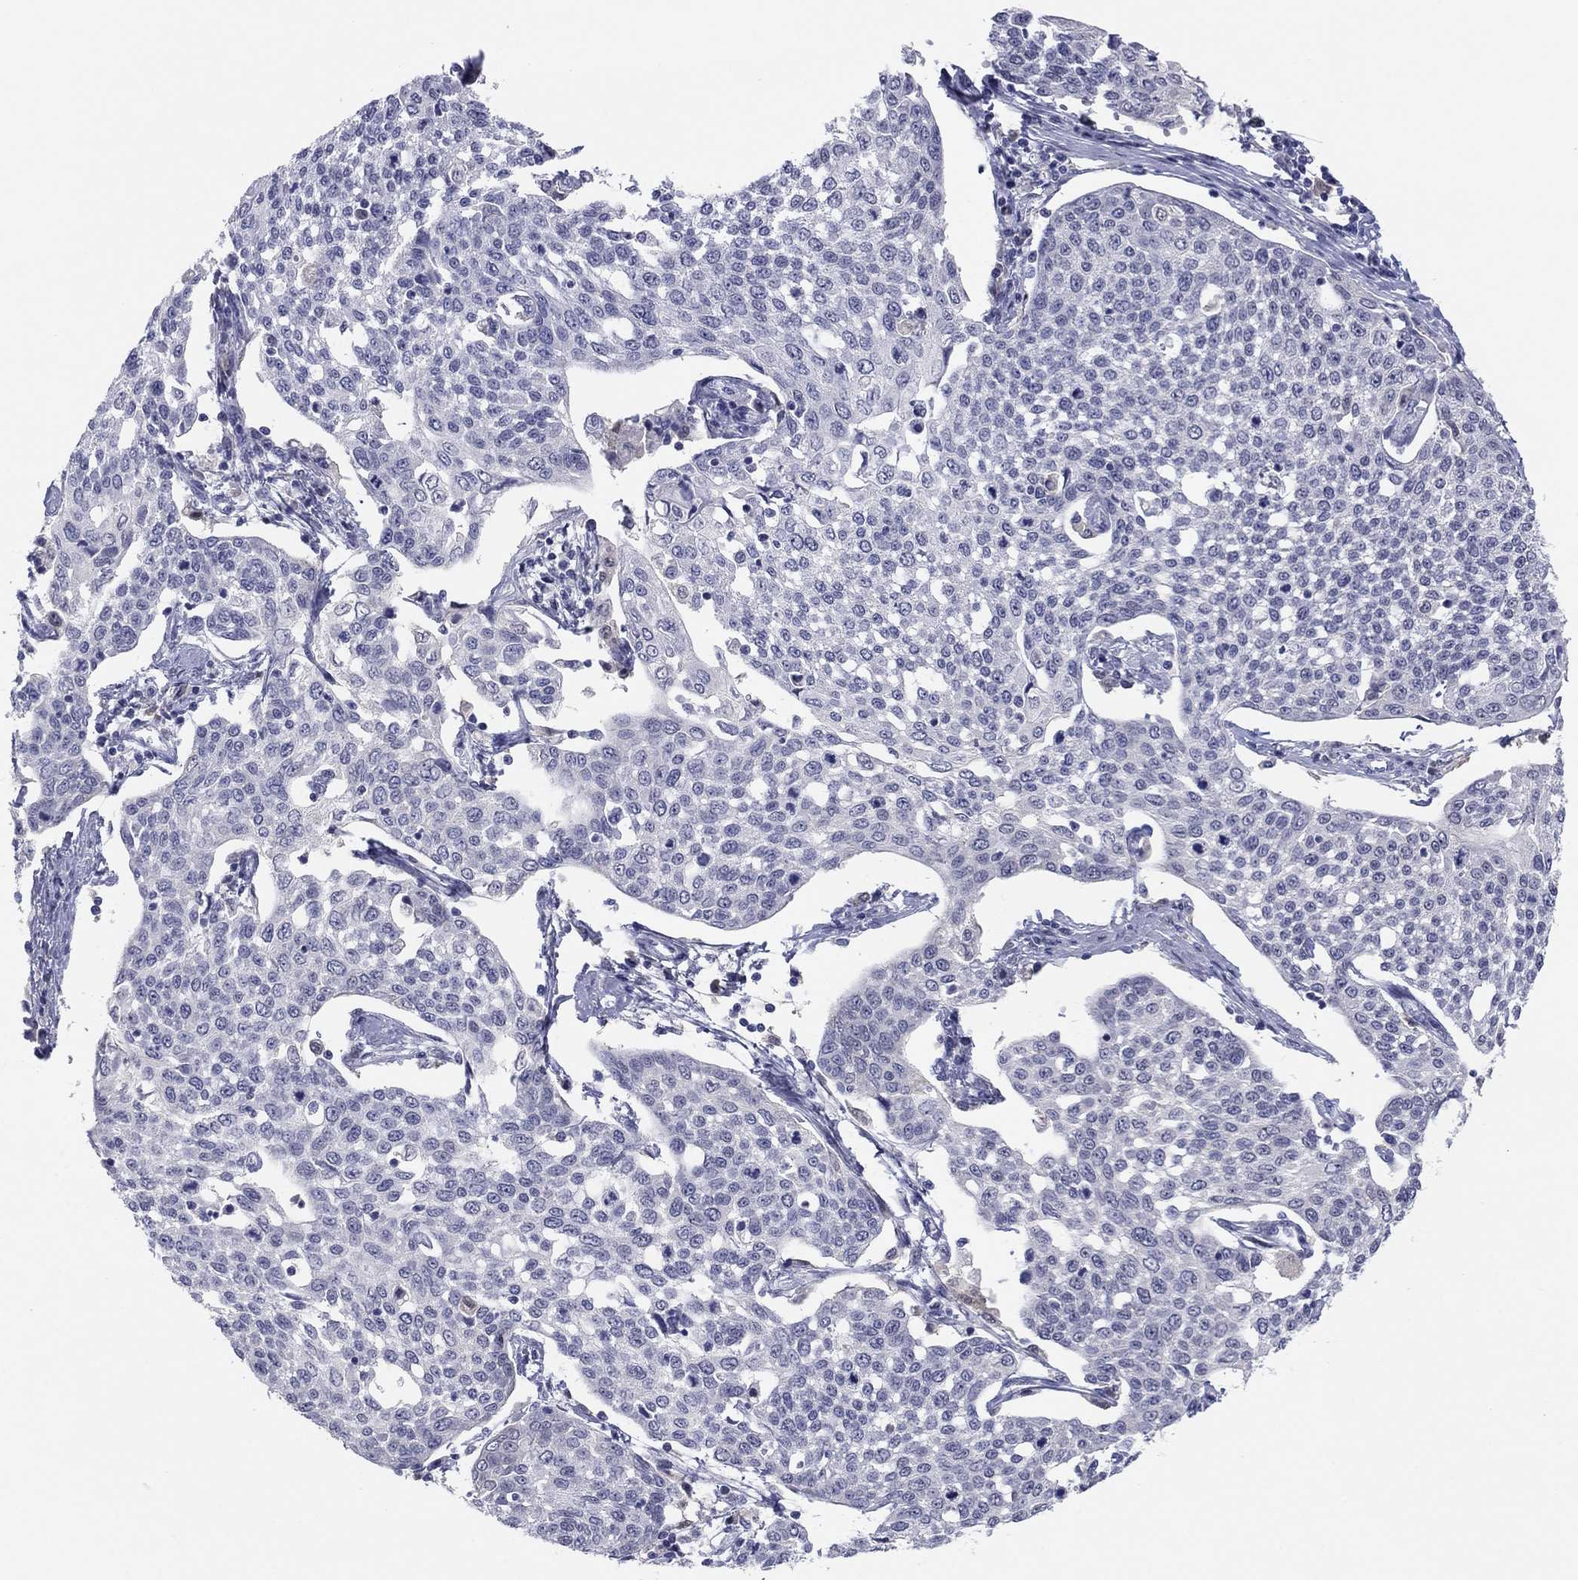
{"staining": {"intensity": "negative", "quantity": "none", "location": "none"}, "tissue": "cervical cancer", "cell_type": "Tumor cells", "image_type": "cancer", "snomed": [{"axis": "morphology", "description": "Squamous cell carcinoma, NOS"}, {"axis": "topography", "description": "Cervix"}], "caption": "The immunohistochemistry (IHC) micrograph has no significant staining in tumor cells of cervical cancer tissue. The staining is performed using DAB (3,3'-diaminobenzidine) brown chromogen with nuclei counter-stained in using hematoxylin.", "gene": "PDXK", "patient": {"sex": "female", "age": 34}}